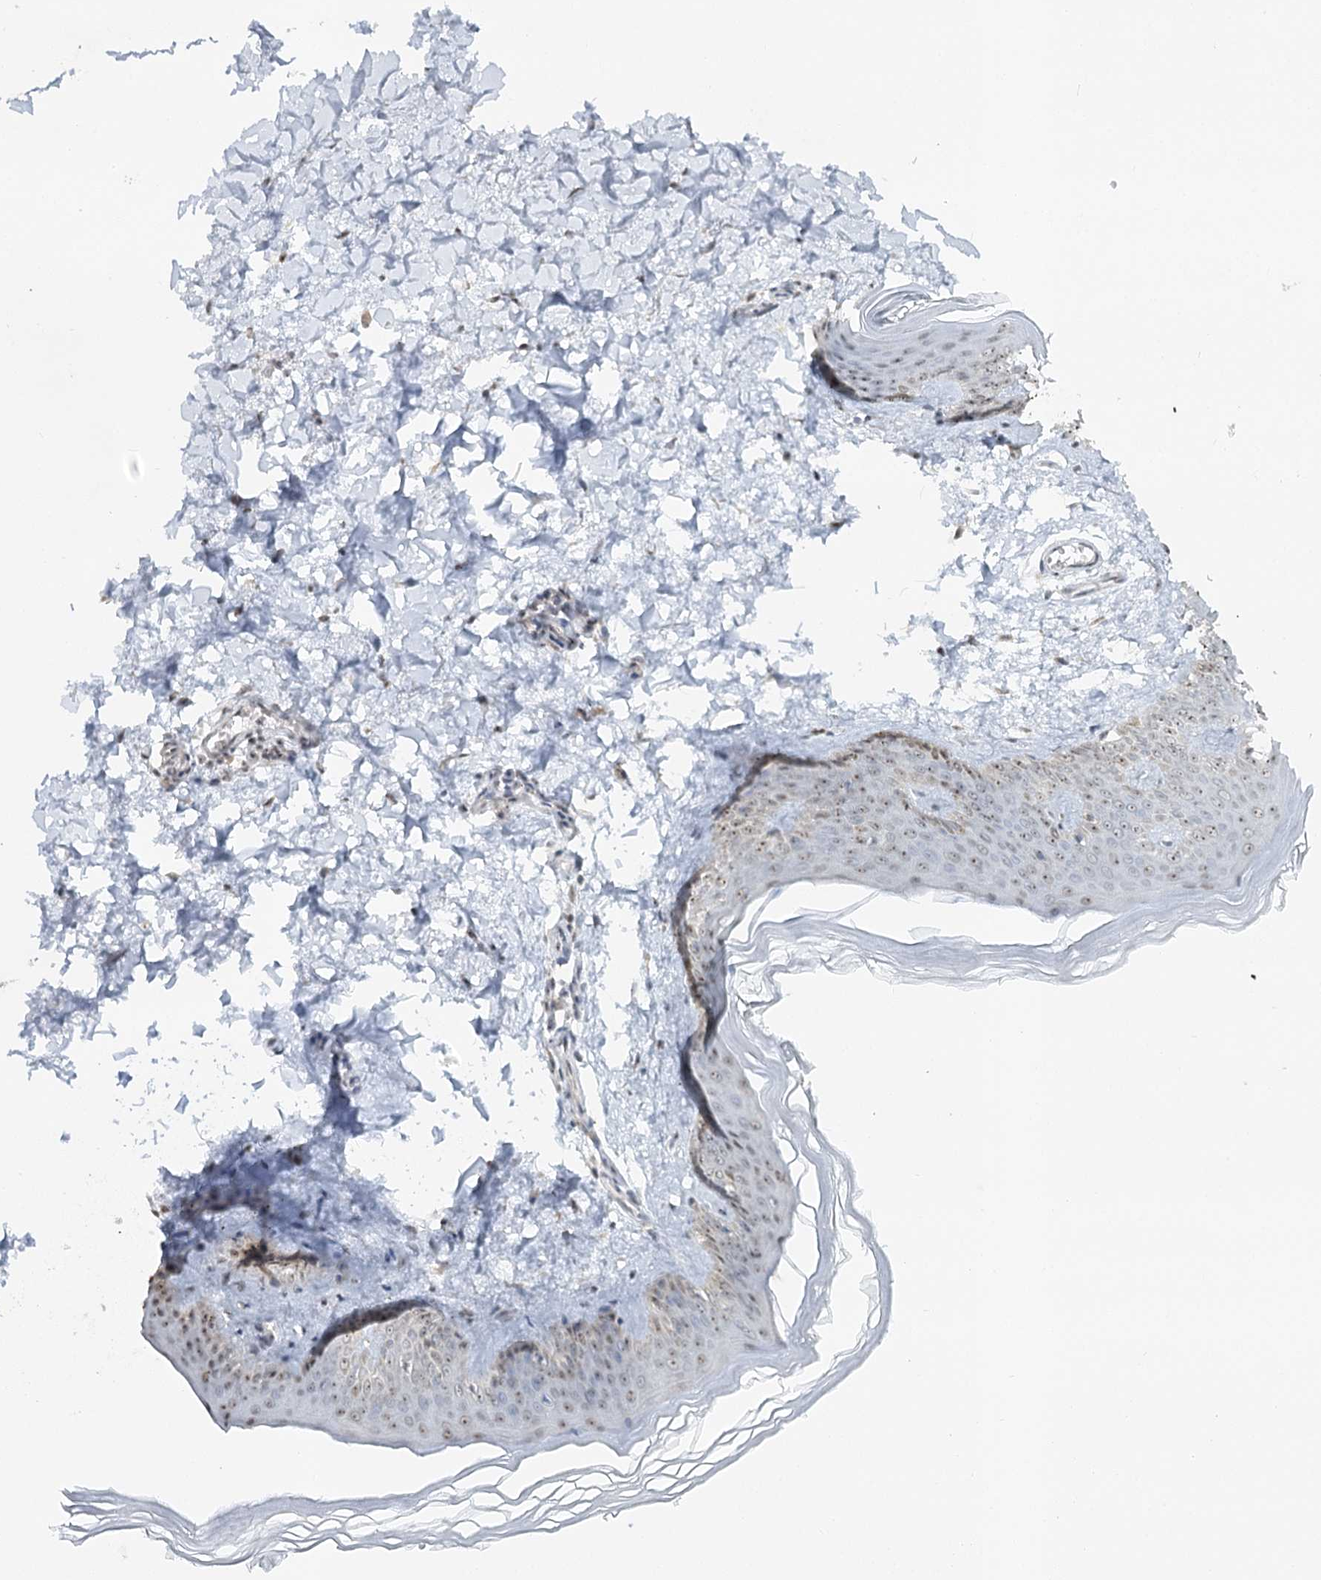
{"staining": {"intensity": "negative", "quantity": "none", "location": "none"}, "tissue": "skin", "cell_type": "Fibroblasts", "image_type": "normal", "snomed": [{"axis": "morphology", "description": "Normal tissue, NOS"}, {"axis": "topography", "description": "Skin"}], "caption": "The photomicrograph reveals no staining of fibroblasts in benign skin. (DAB (3,3'-diaminobenzidine) immunohistochemistry (IHC), high magnification).", "gene": "ATAD1", "patient": {"sex": "female", "age": 27}}